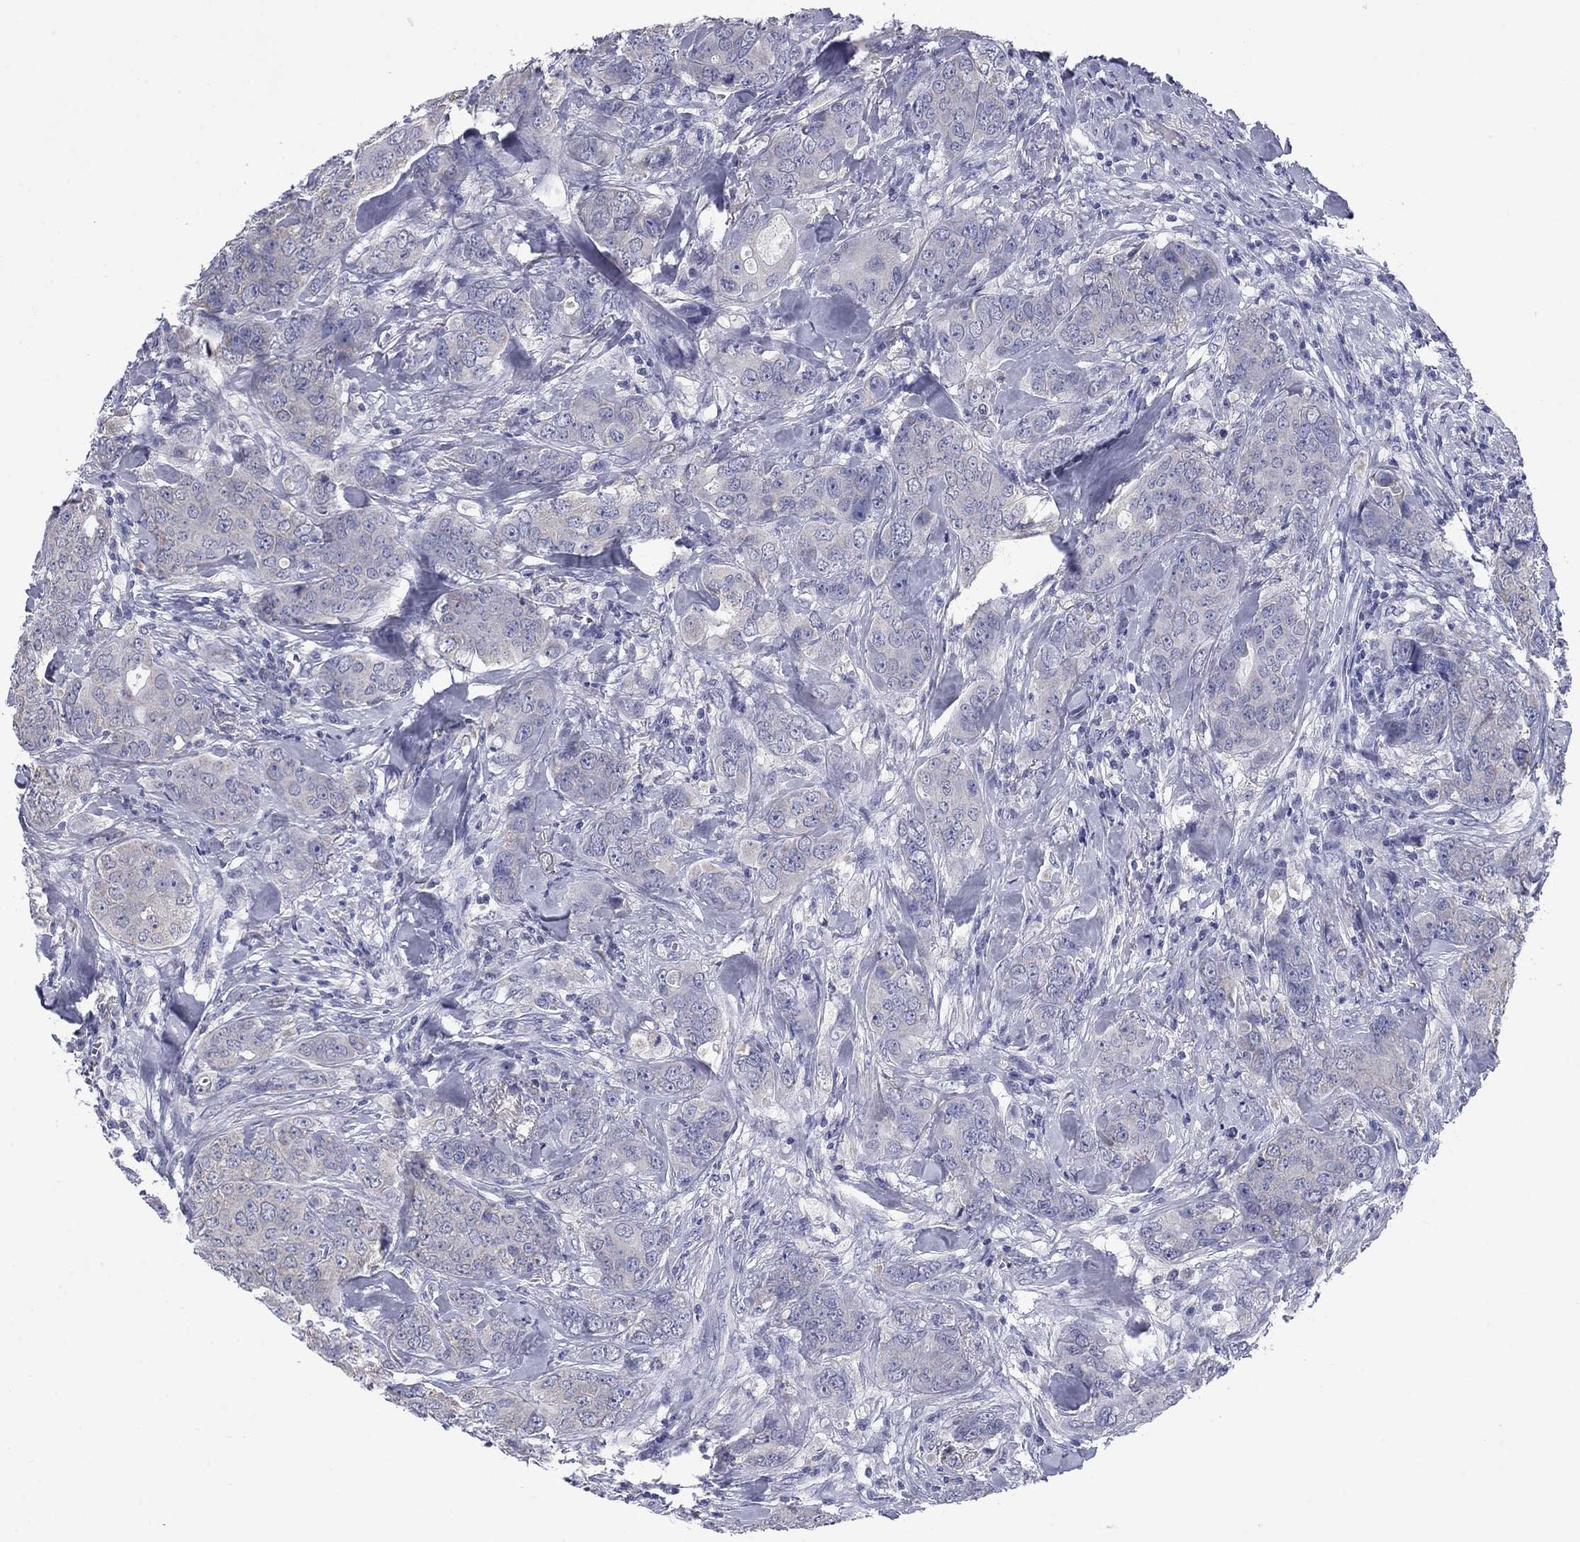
{"staining": {"intensity": "negative", "quantity": "none", "location": "none"}, "tissue": "breast cancer", "cell_type": "Tumor cells", "image_type": "cancer", "snomed": [{"axis": "morphology", "description": "Duct carcinoma"}, {"axis": "topography", "description": "Breast"}], "caption": "A high-resolution micrograph shows immunohistochemistry (IHC) staining of breast cancer (intraductal carcinoma), which shows no significant expression in tumor cells.", "gene": "FRK", "patient": {"sex": "female", "age": 43}}